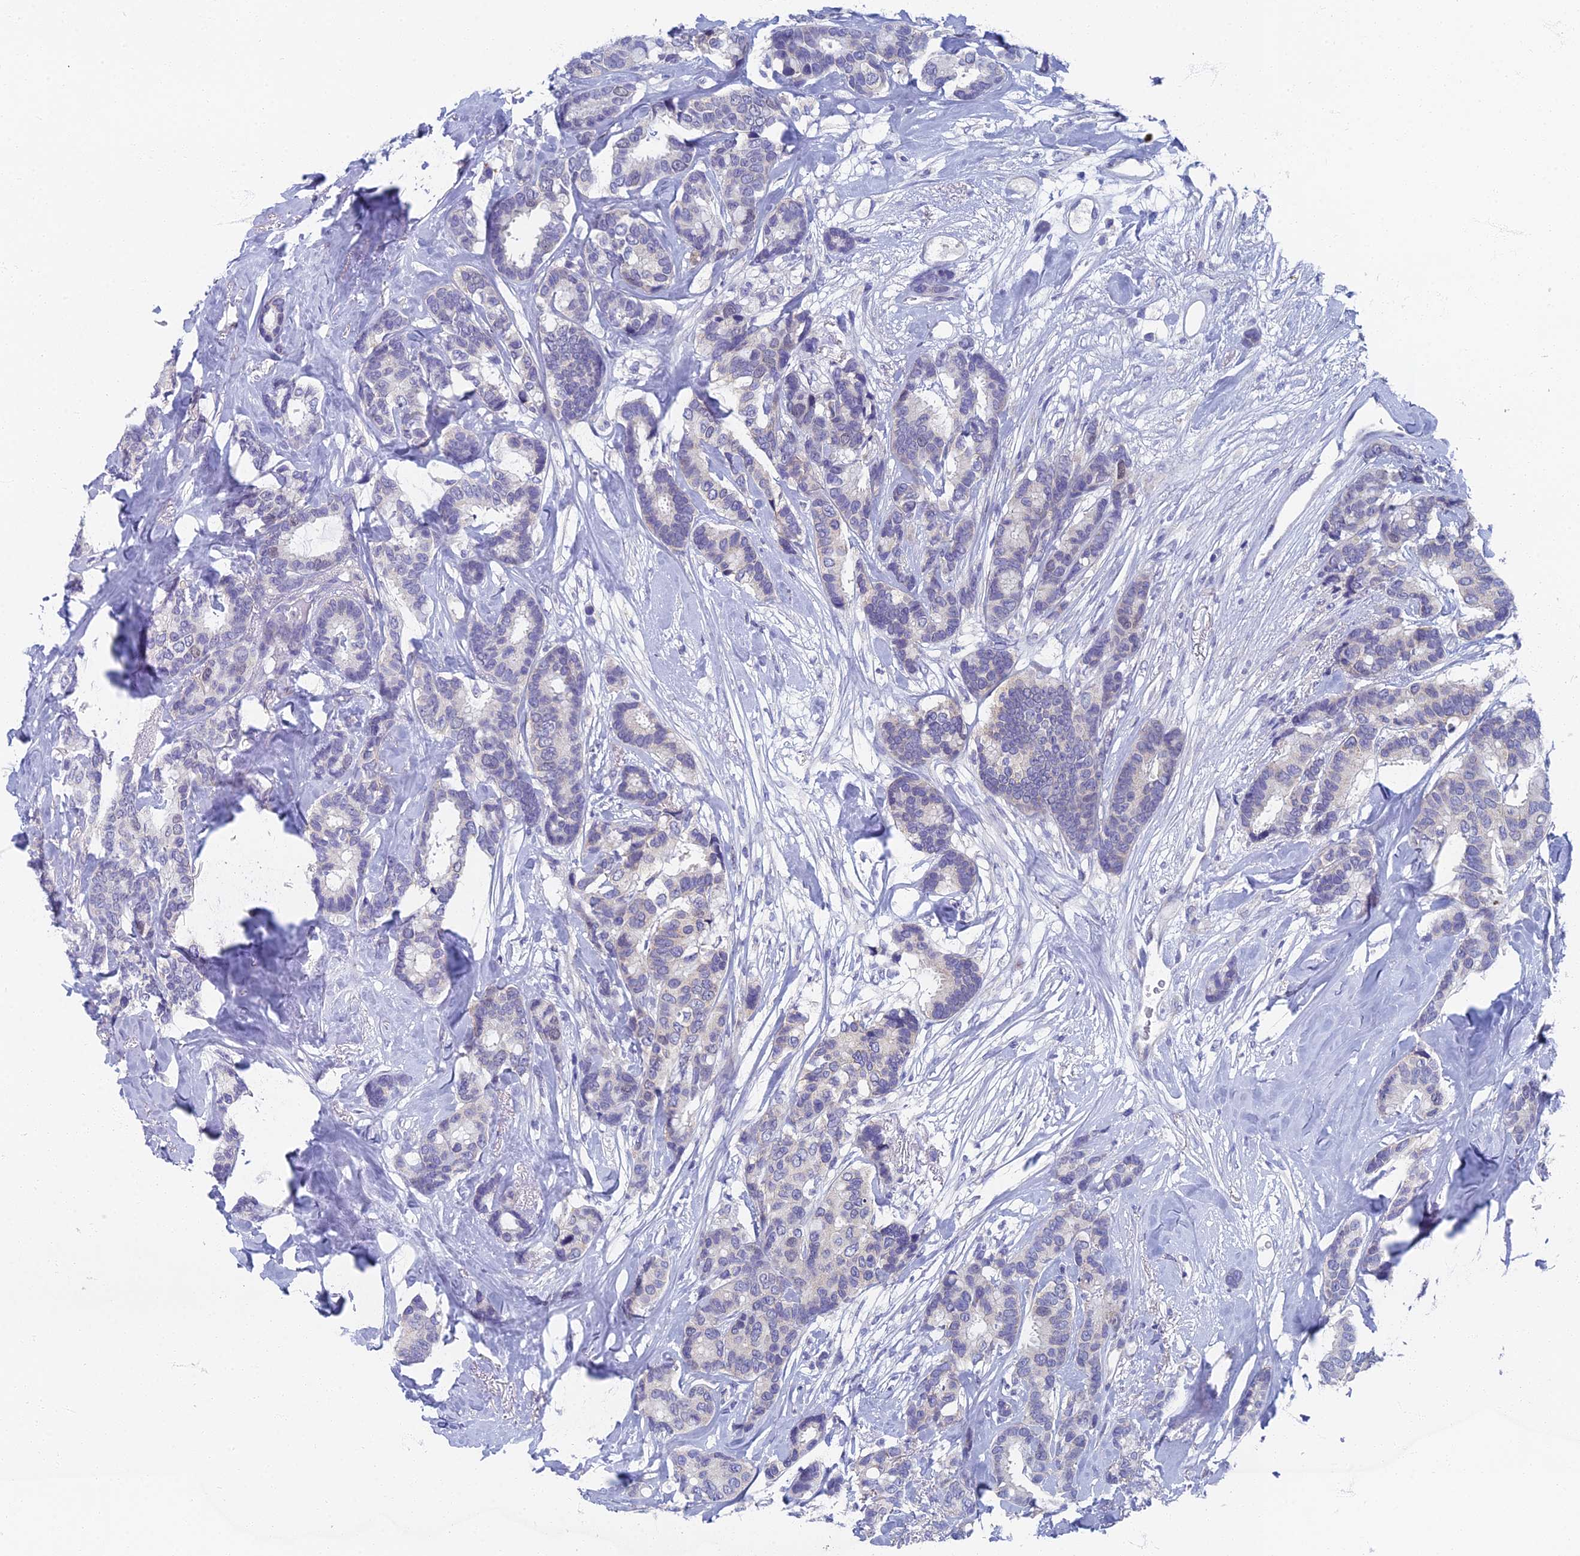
{"staining": {"intensity": "negative", "quantity": "none", "location": "none"}, "tissue": "breast cancer", "cell_type": "Tumor cells", "image_type": "cancer", "snomed": [{"axis": "morphology", "description": "Duct carcinoma"}, {"axis": "topography", "description": "Breast"}], "caption": "This is an IHC image of human infiltrating ductal carcinoma (breast). There is no staining in tumor cells.", "gene": "SPIN4", "patient": {"sex": "female", "age": 87}}